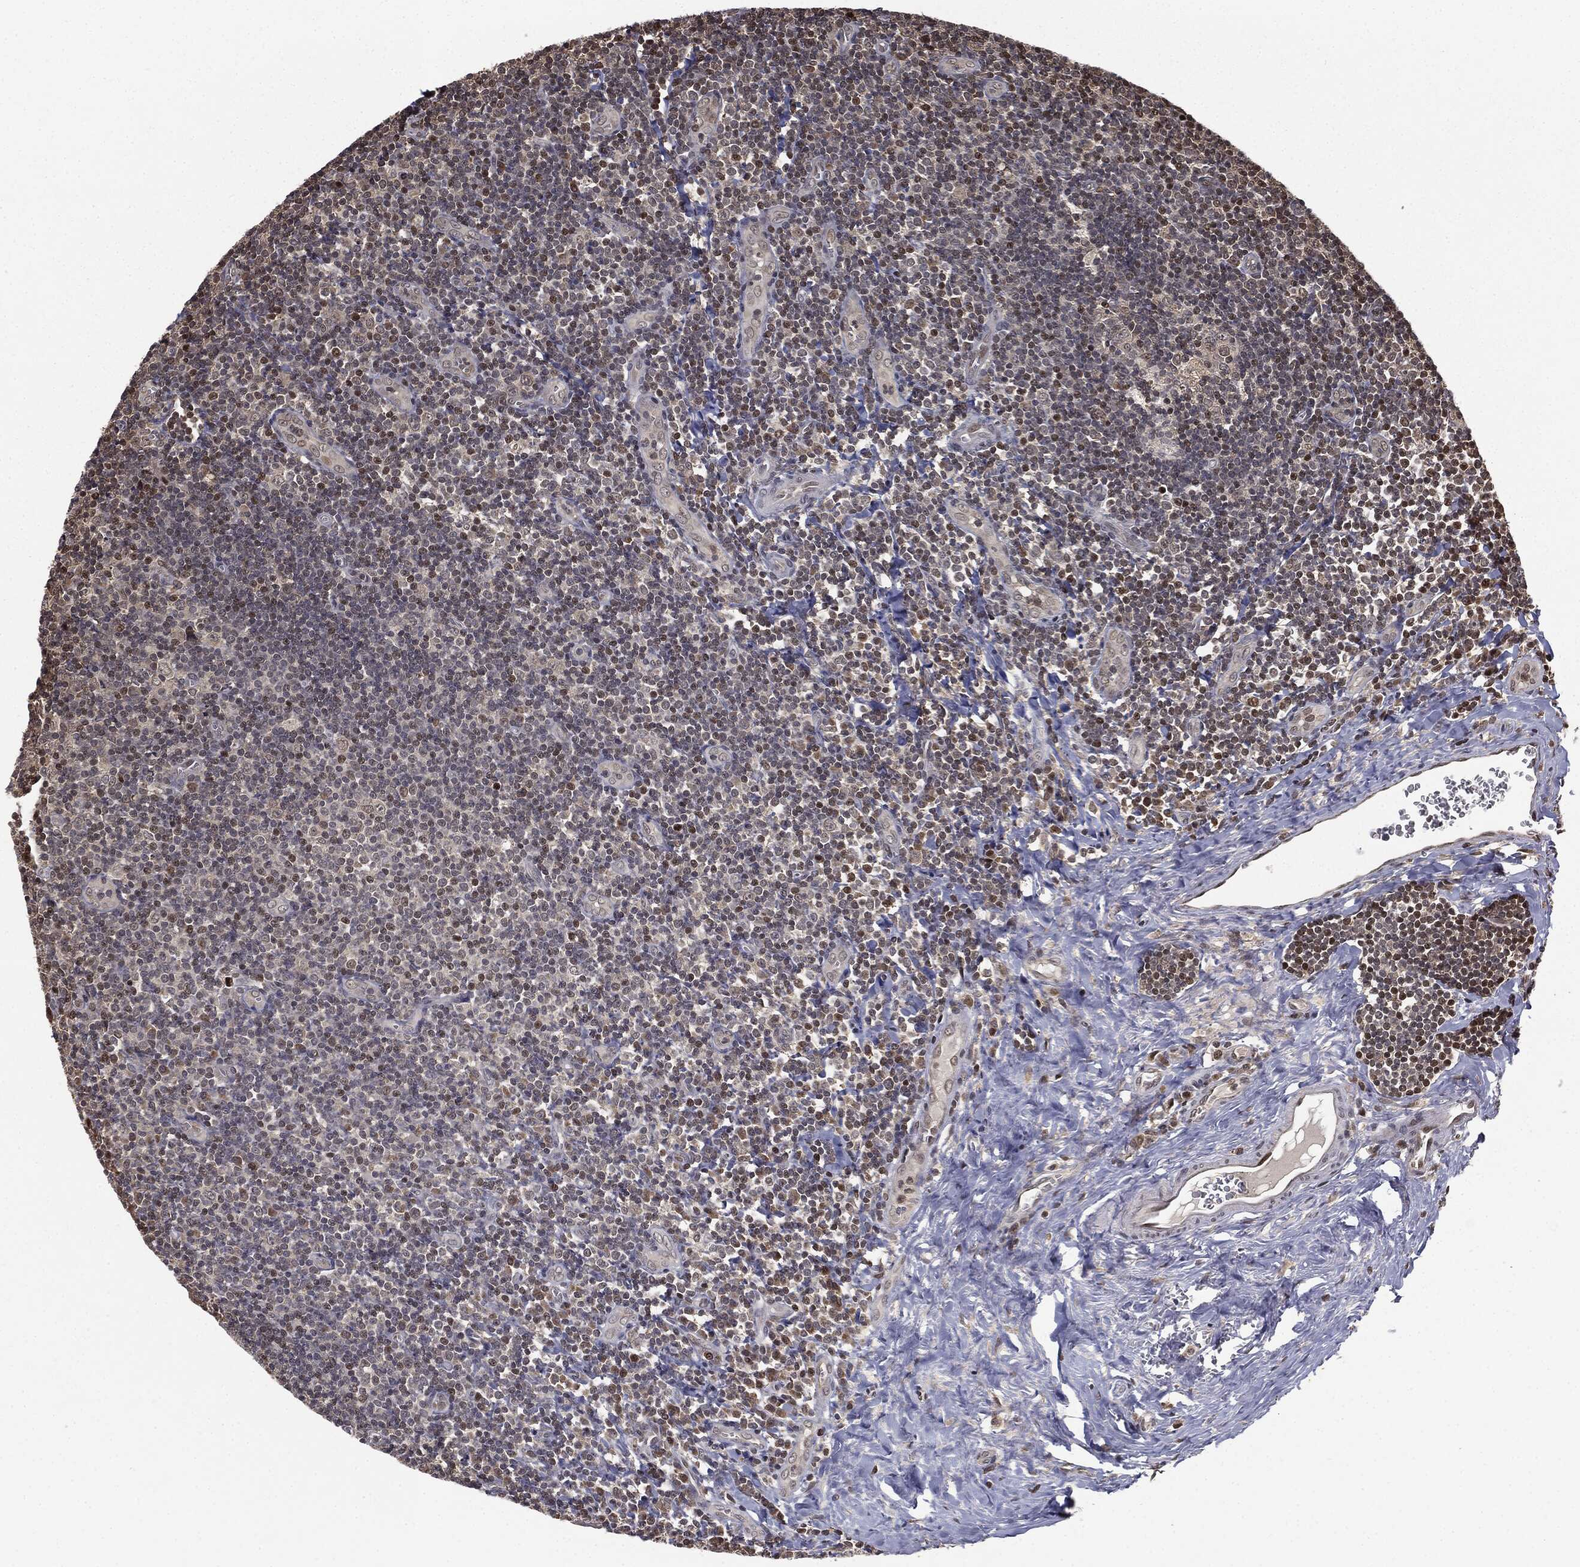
{"staining": {"intensity": "negative", "quantity": "none", "location": "none"}, "tissue": "tonsil", "cell_type": "Germinal center cells", "image_type": "normal", "snomed": [{"axis": "morphology", "description": "Normal tissue, NOS"}, {"axis": "morphology", "description": "Inflammation, NOS"}, {"axis": "topography", "description": "Tonsil"}], "caption": "Image shows no protein staining in germinal center cells of unremarkable tonsil. (Immunohistochemistry (ihc), brightfield microscopy, high magnification).", "gene": "ZNHIT6", "patient": {"sex": "female", "age": 31}}